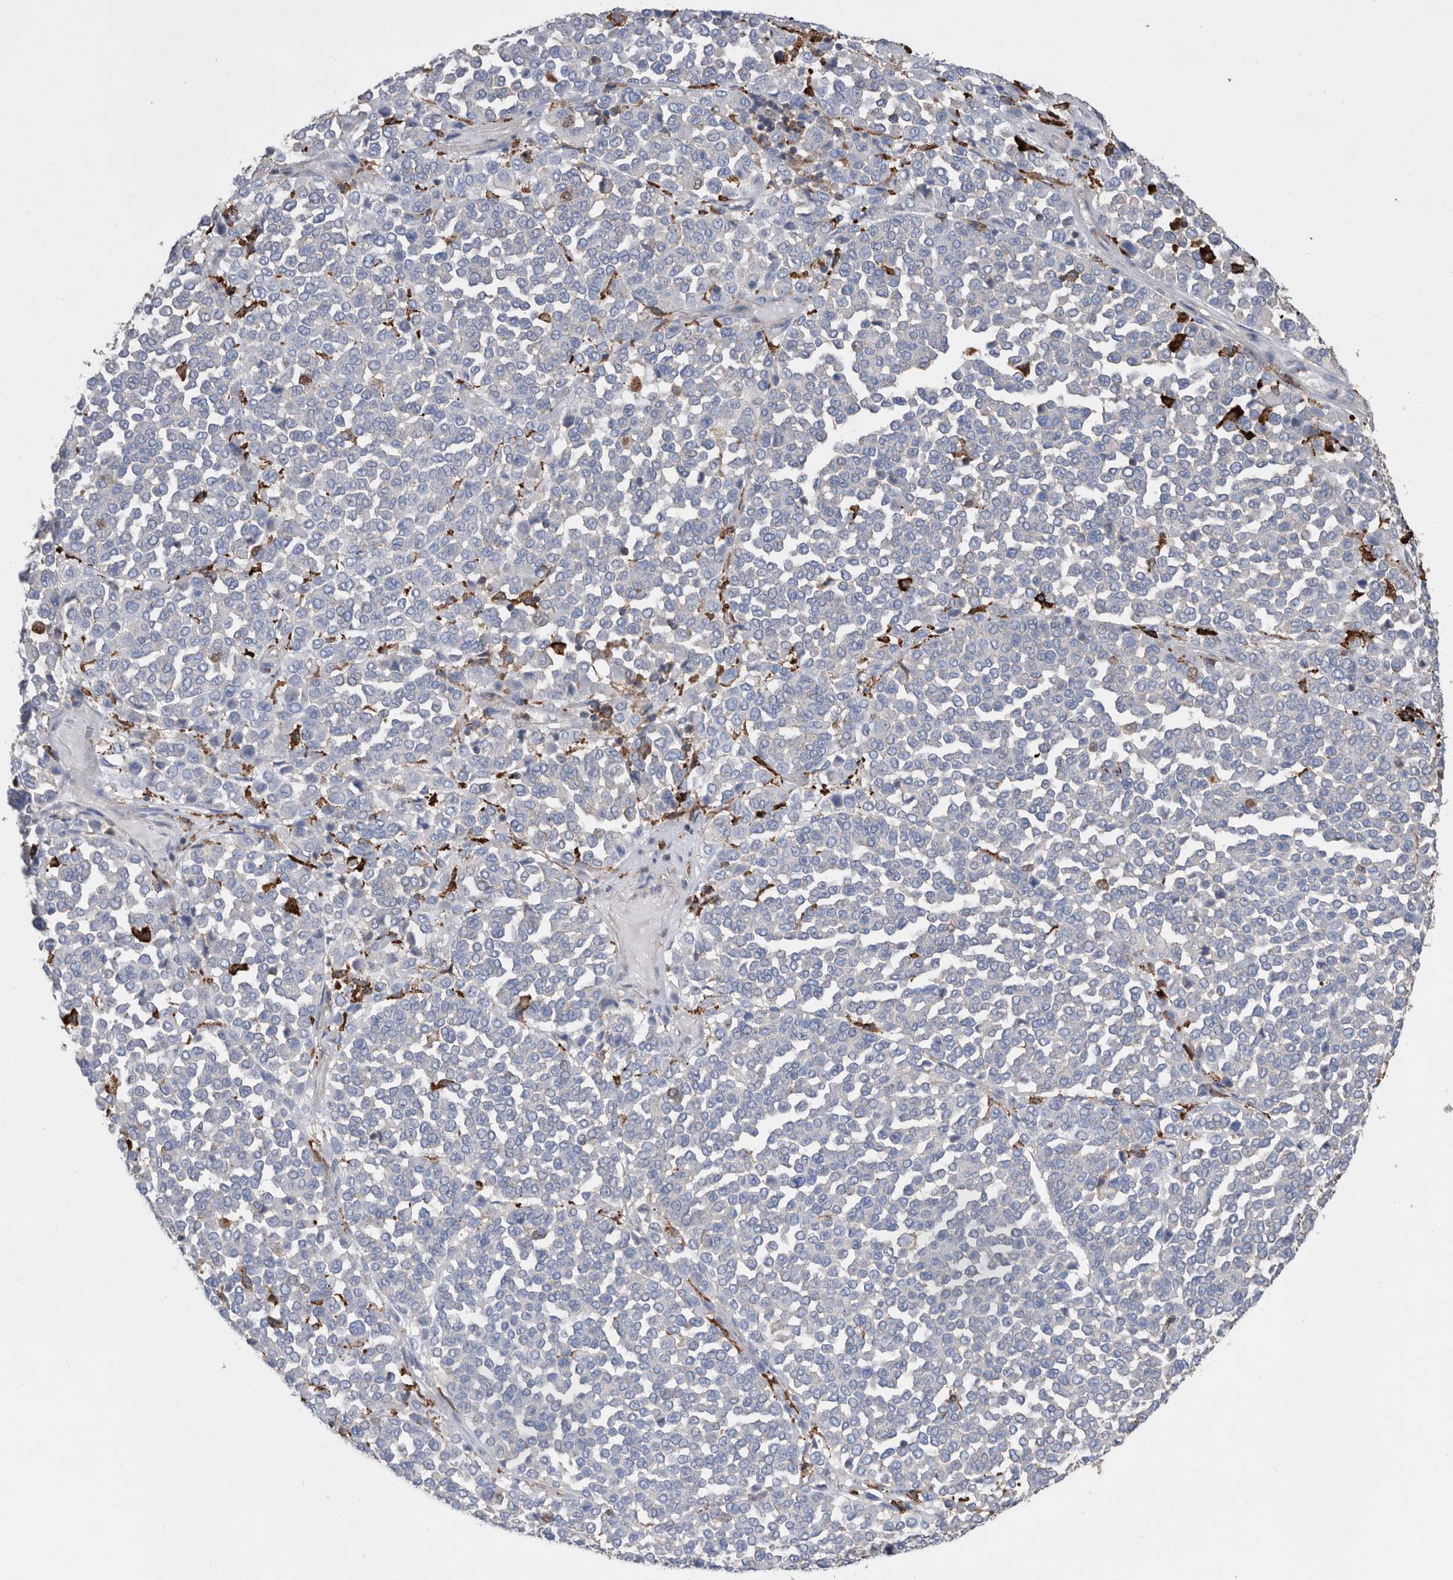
{"staining": {"intensity": "negative", "quantity": "none", "location": "none"}, "tissue": "melanoma", "cell_type": "Tumor cells", "image_type": "cancer", "snomed": [{"axis": "morphology", "description": "Malignant melanoma, Metastatic site"}, {"axis": "topography", "description": "Pancreas"}], "caption": "Immunohistochemical staining of malignant melanoma (metastatic site) shows no significant positivity in tumor cells. (DAB (3,3'-diaminobenzidine) IHC, high magnification).", "gene": "MS4A4A", "patient": {"sex": "female", "age": 30}}